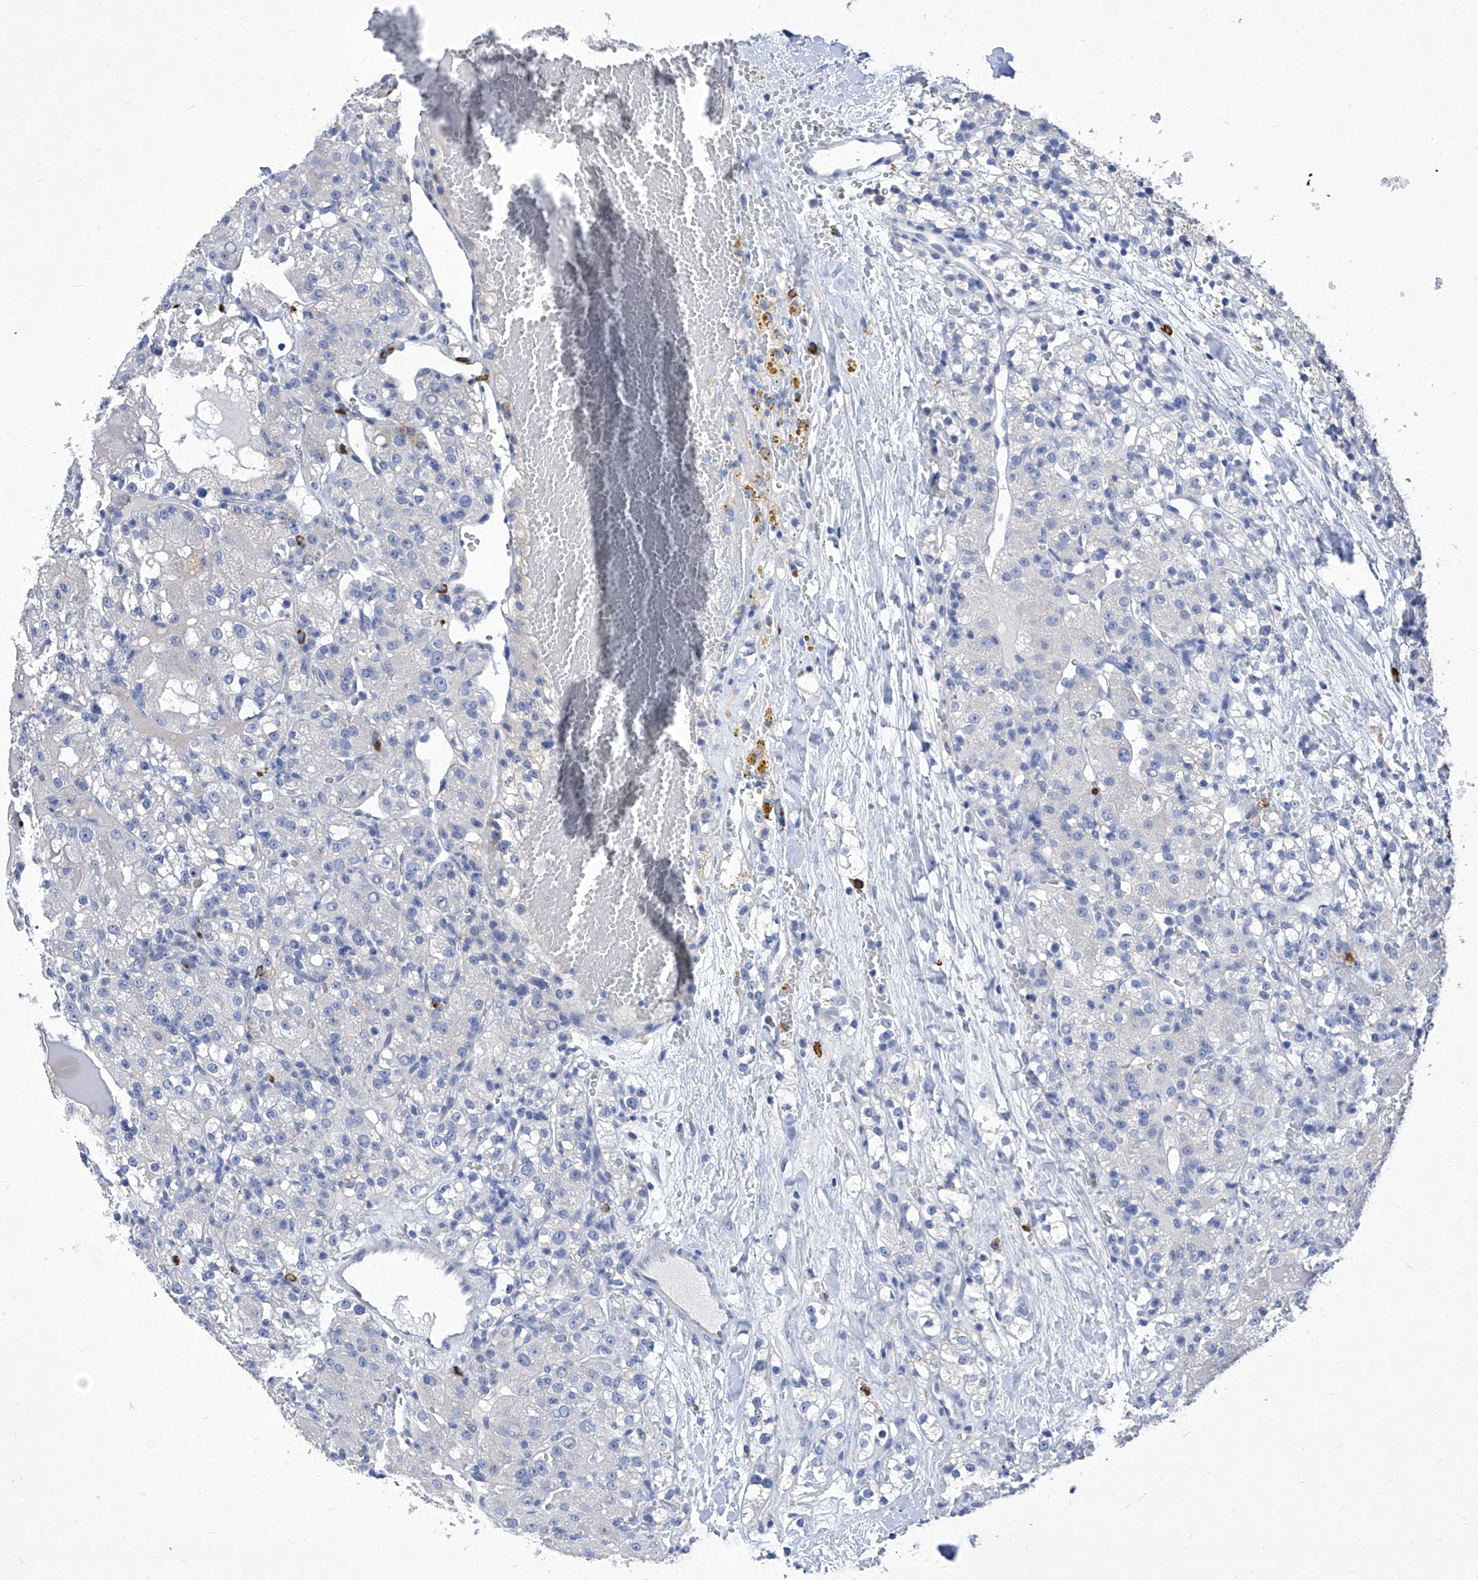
{"staining": {"intensity": "negative", "quantity": "none", "location": "none"}, "tissue": "renal cancer", "cell_type": "Tumor cells", "image_type": "cancer", "snomed": [{"axis": "morphology", "description": "Normal tissue, NOS"}, {"axis": "morphology", "description": "Adenocarcinoma, NOS"}, {"axis": "topography", "description": "Kidney"}], "caption": "There is no significant expression in tumor cells of renal cancer.", "gene": "IFNL2", "patient": {"sex": "male", "age": 61}}